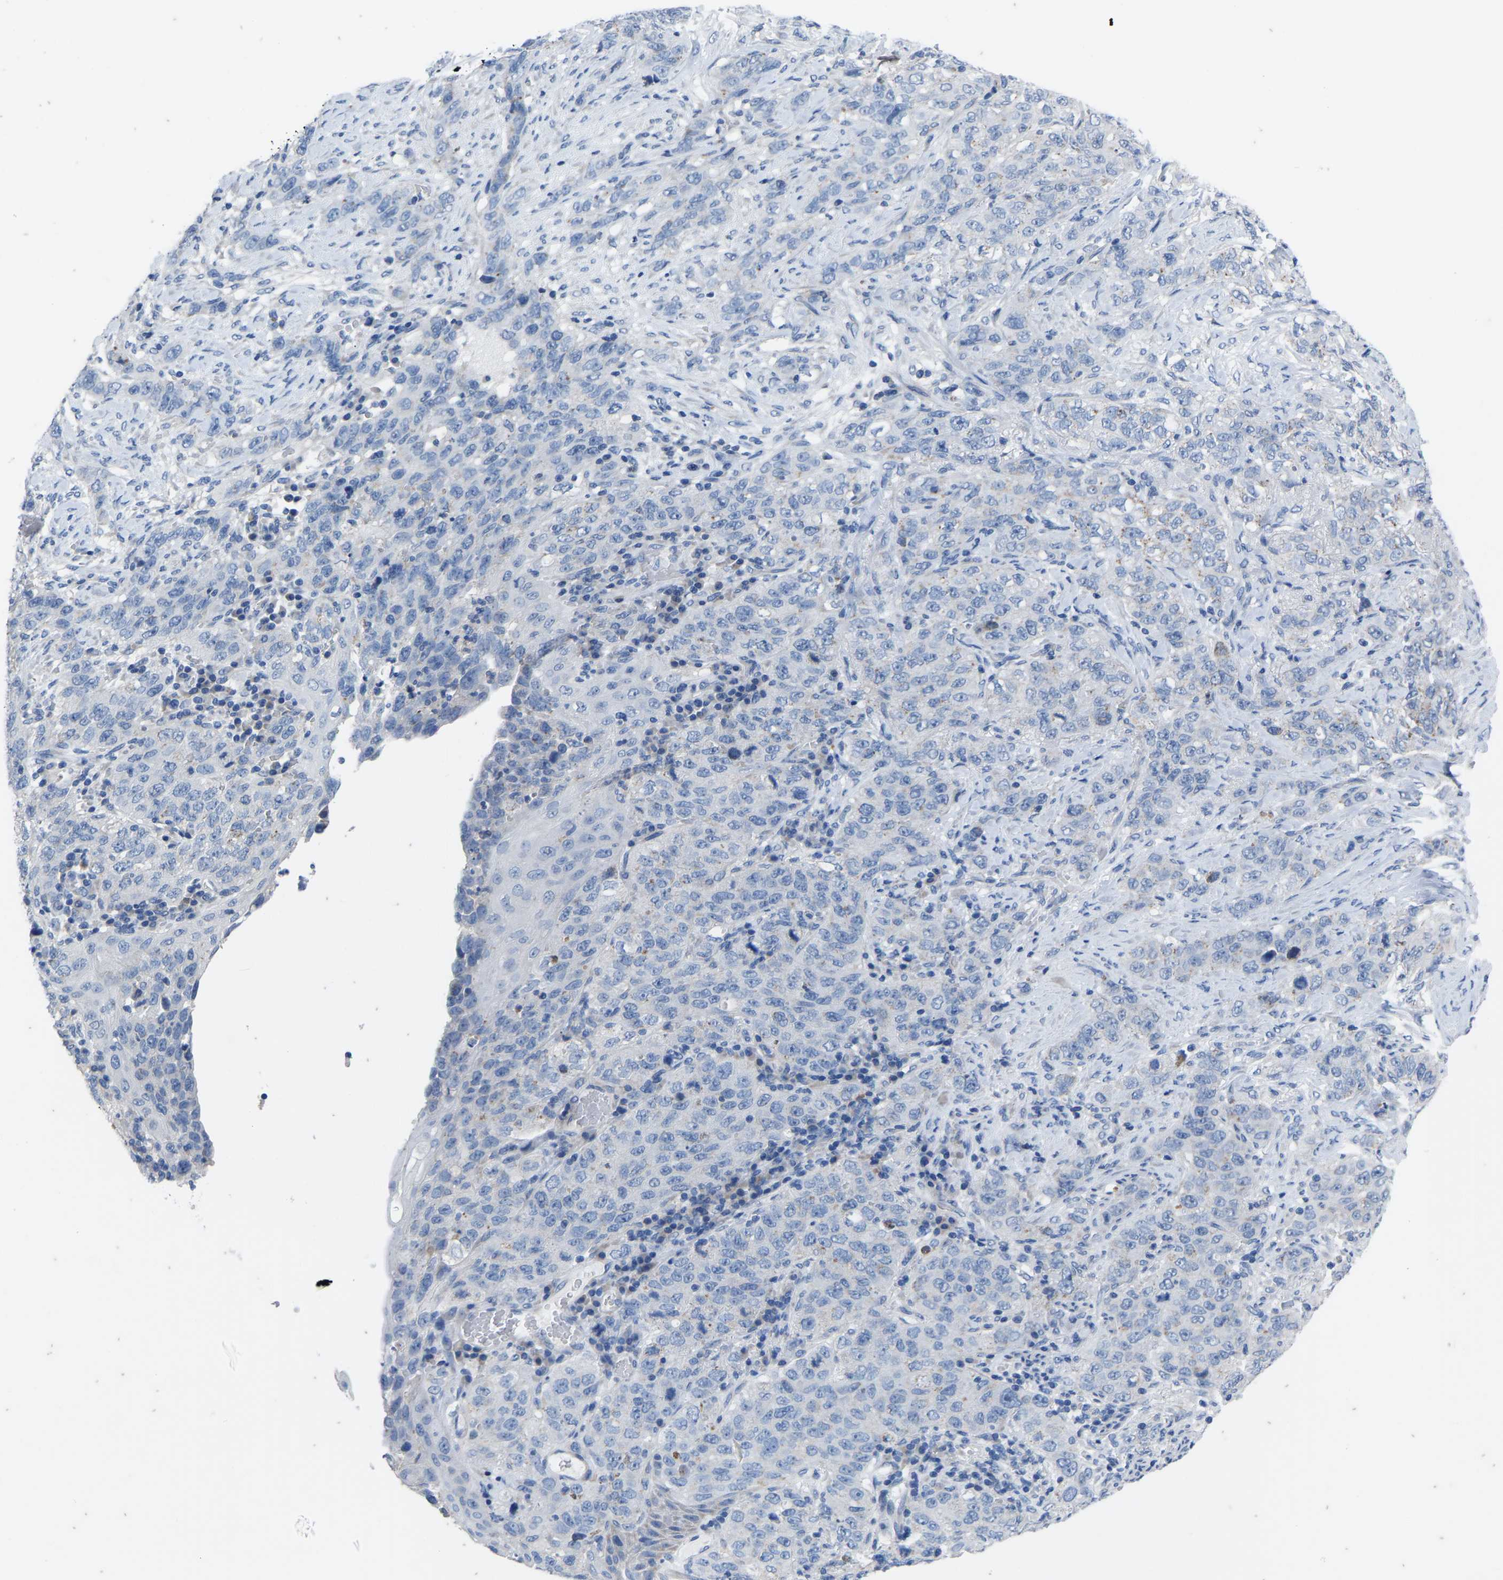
{"staining": {"intensity": "negative", "quantity": "none", "location": "none"}, "tissue": "stomach cancer", "cell_type": "Tumor cells", "image_type": "cancer", "snomed": [{"axis": "morphology", "description": "Adenocarcinoma, NOS"}, {"axis": "topography", "description": "Stomach"}], "caption": "Stomach cancer was stained to show a protein in brown. There is no significant expression in tumor cells. The staining was performed using DAB to visualize the protein expression in brown, while the nuclei were stained in blue with hematoxylin (Magnification: 20x).", "gene": "OLIG2", "patient": {"sex": "male", "age": 48}}